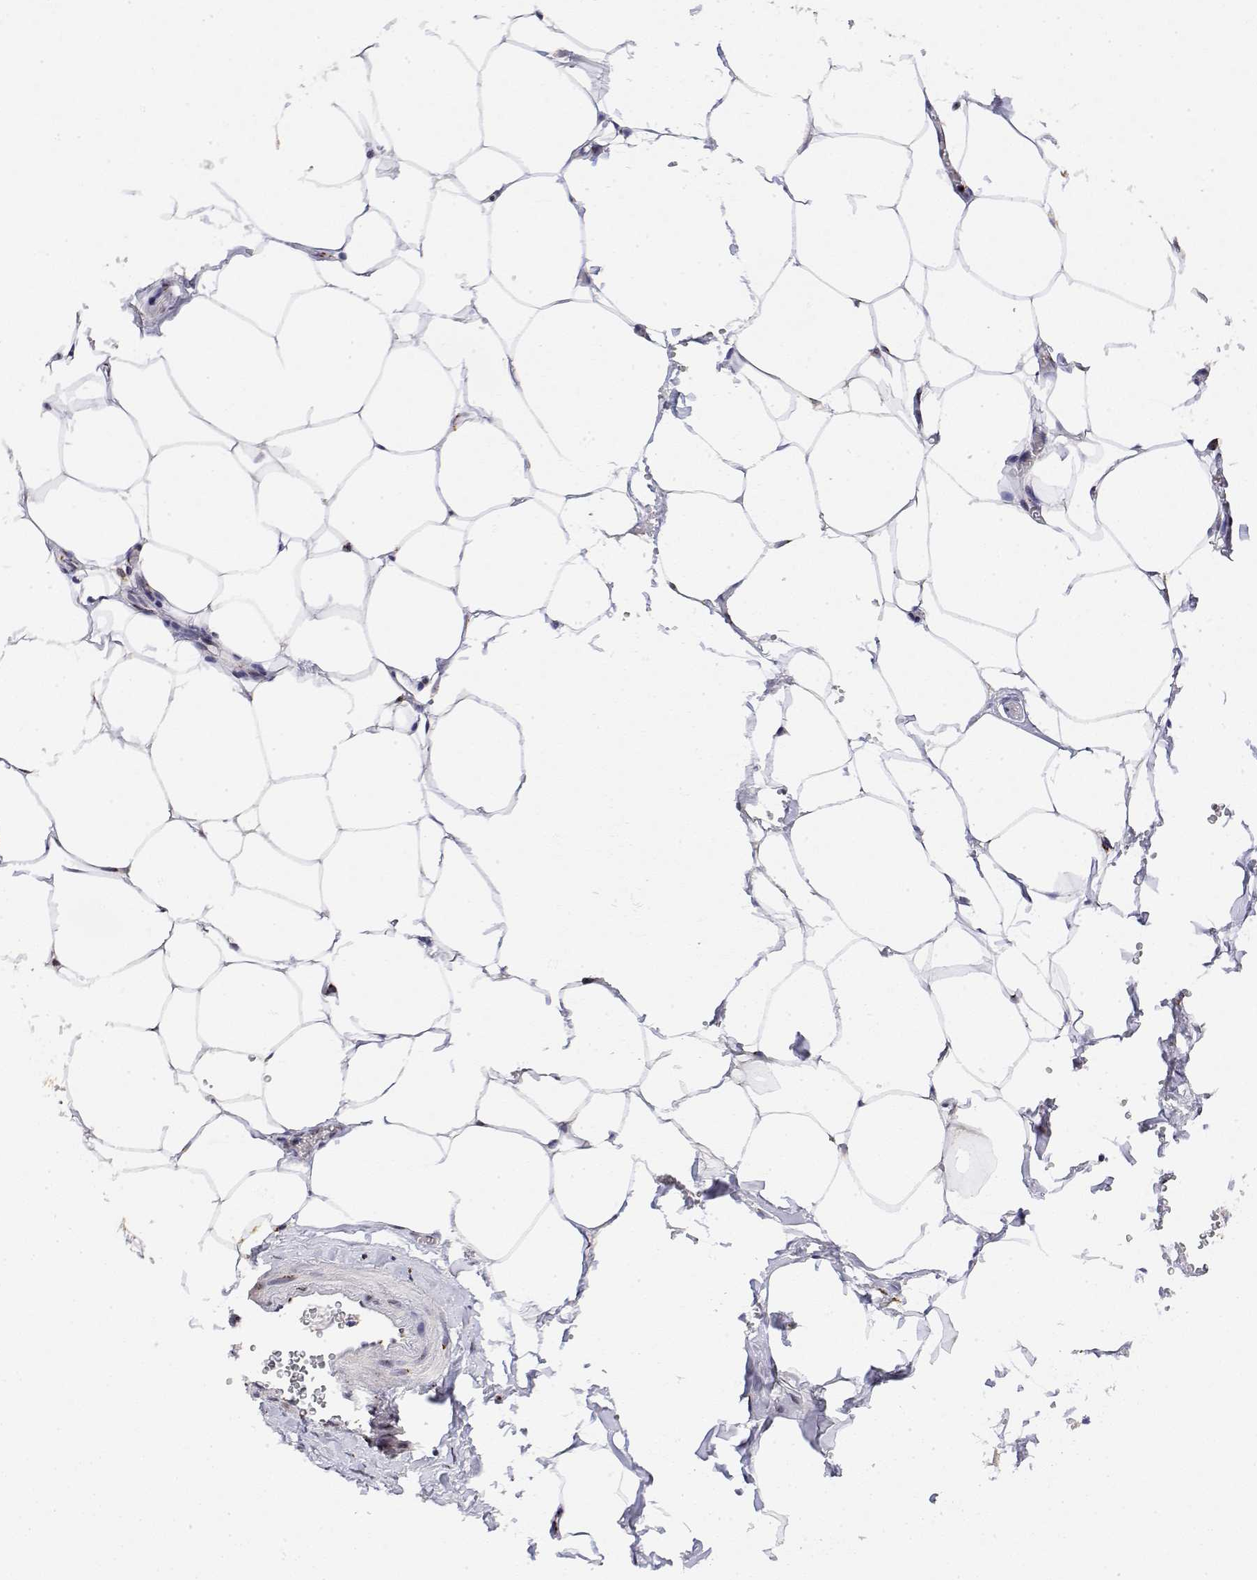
{"staining": {"intensity": "moderate", "quantity": "<25%", "location": "cytoplasmic/membranous"}, "tissue": "adipose tissue", "cell_type": "Adipocytes", "image_type": "normal", "snomed": [{"axis": "morphology", "description": "Normal tissue, NOS"}, {"axis": "topography", "description": "Prostate"}, {"axis": "topography", "description": "Peripheral nerve tissue"}], "caption": "IHC photomicrograph of unremarkable human adipose tissue stained for a protein (brown), which shows low levels of moderate cytoplasmic/membranous staining in about <25% of adipocytes.", "gene": "YIPF3", "patient": {"sex": "male", "age": 55}}